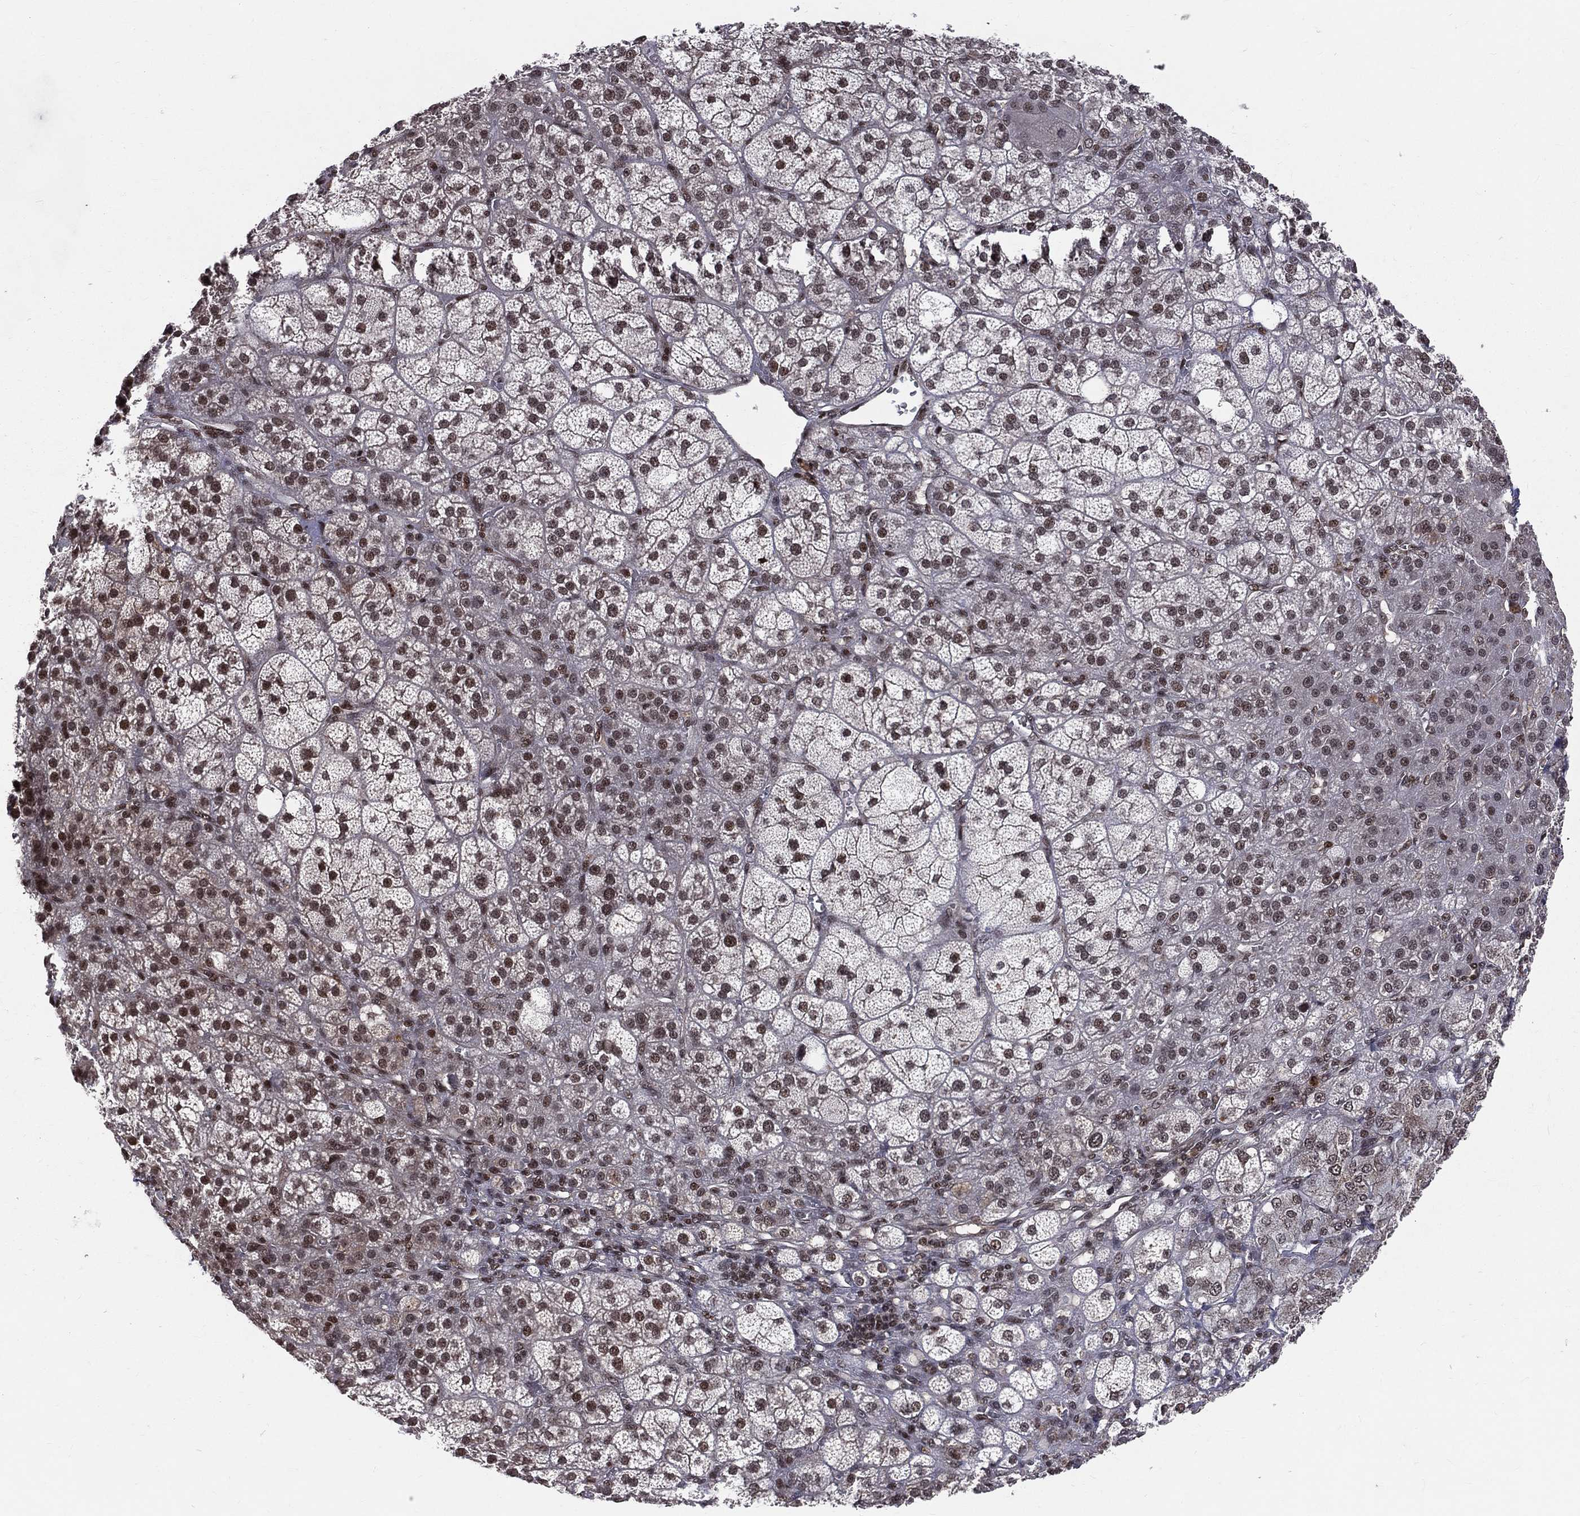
{"staining": {"intensity": "moderate", "quantity": ">75%", "location": "nuclear"}, "tissue": "adrenal gland", "cell_type": "Glandular cells", "image_type": "normal", "snomed": [{"axis": "morphology", "description": "Normal tissue, NOS"}, {"axis": "topography", "description": "Adrenal gland"}], "caption": "Immunohistochemical staining of unremarkable adrenal gland demonstrates >75% levels of moderate nuclear protein positivity in approximately >75% of glandular cells. The protein is shown in brown color, while the nuclei are stained blue.", "gene": "SMC3", "patient": {"sex": "female", "age": 60}}